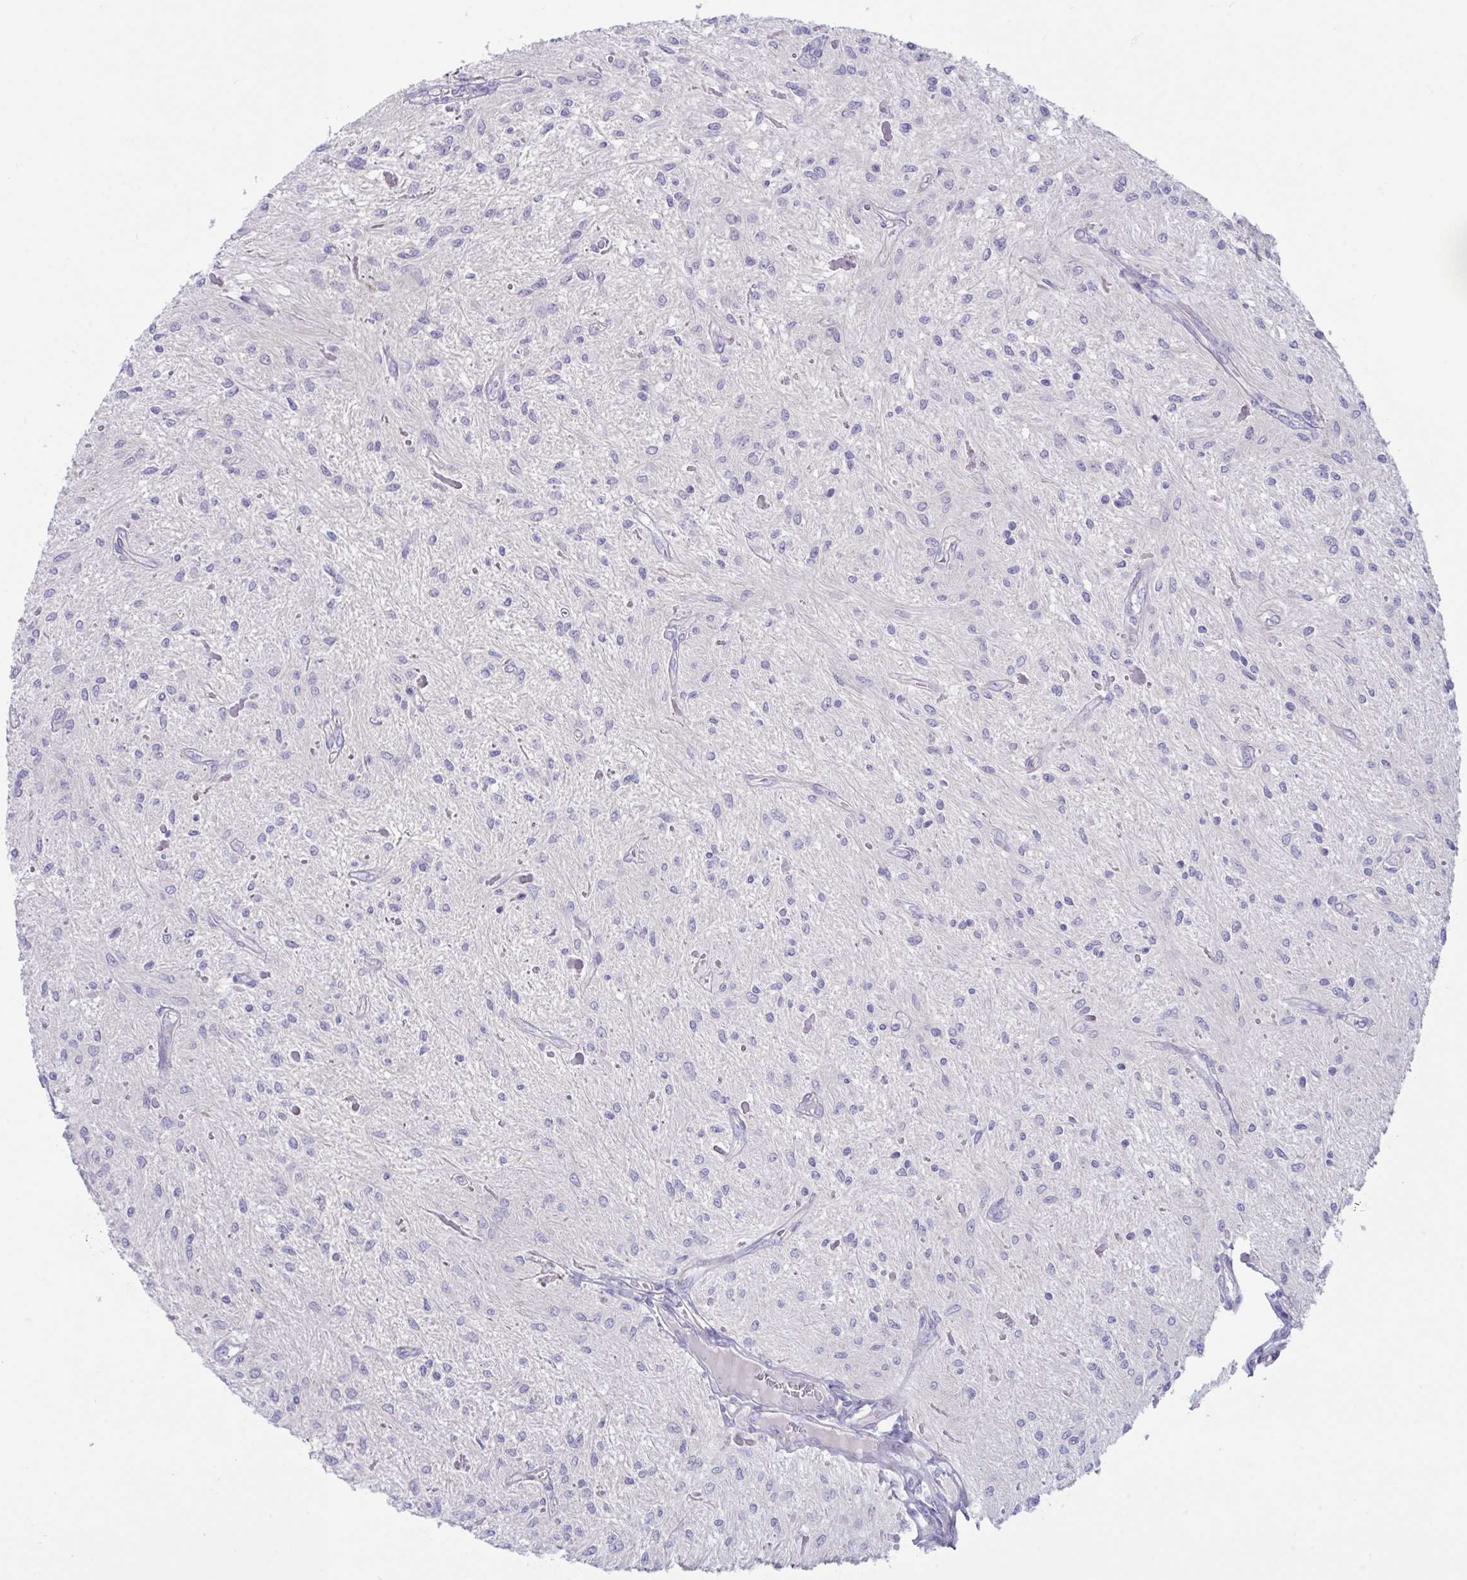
{"staining": {"intensity": "negative", "quantity": "none", "location": "none"}, "tissue": "glioma", "cell_type": "Tumor cells", "image_type": "cancer", "snomed": [{"axis": "morphology", "description": "Glioma, malignant, Low grade"}, {"axis": "topography", "description": "Cerebellum"}], "caption": "Immunohistochemistry photomicrograph of neoplastic tissue: human low-grade glioma (malignant) stained with DAB (3,3'-diaminobenzidine) shows no significant protein positivity in tumor cells.", "gene": "DTX3", "patient": {"sex": "female", "age": 14}}